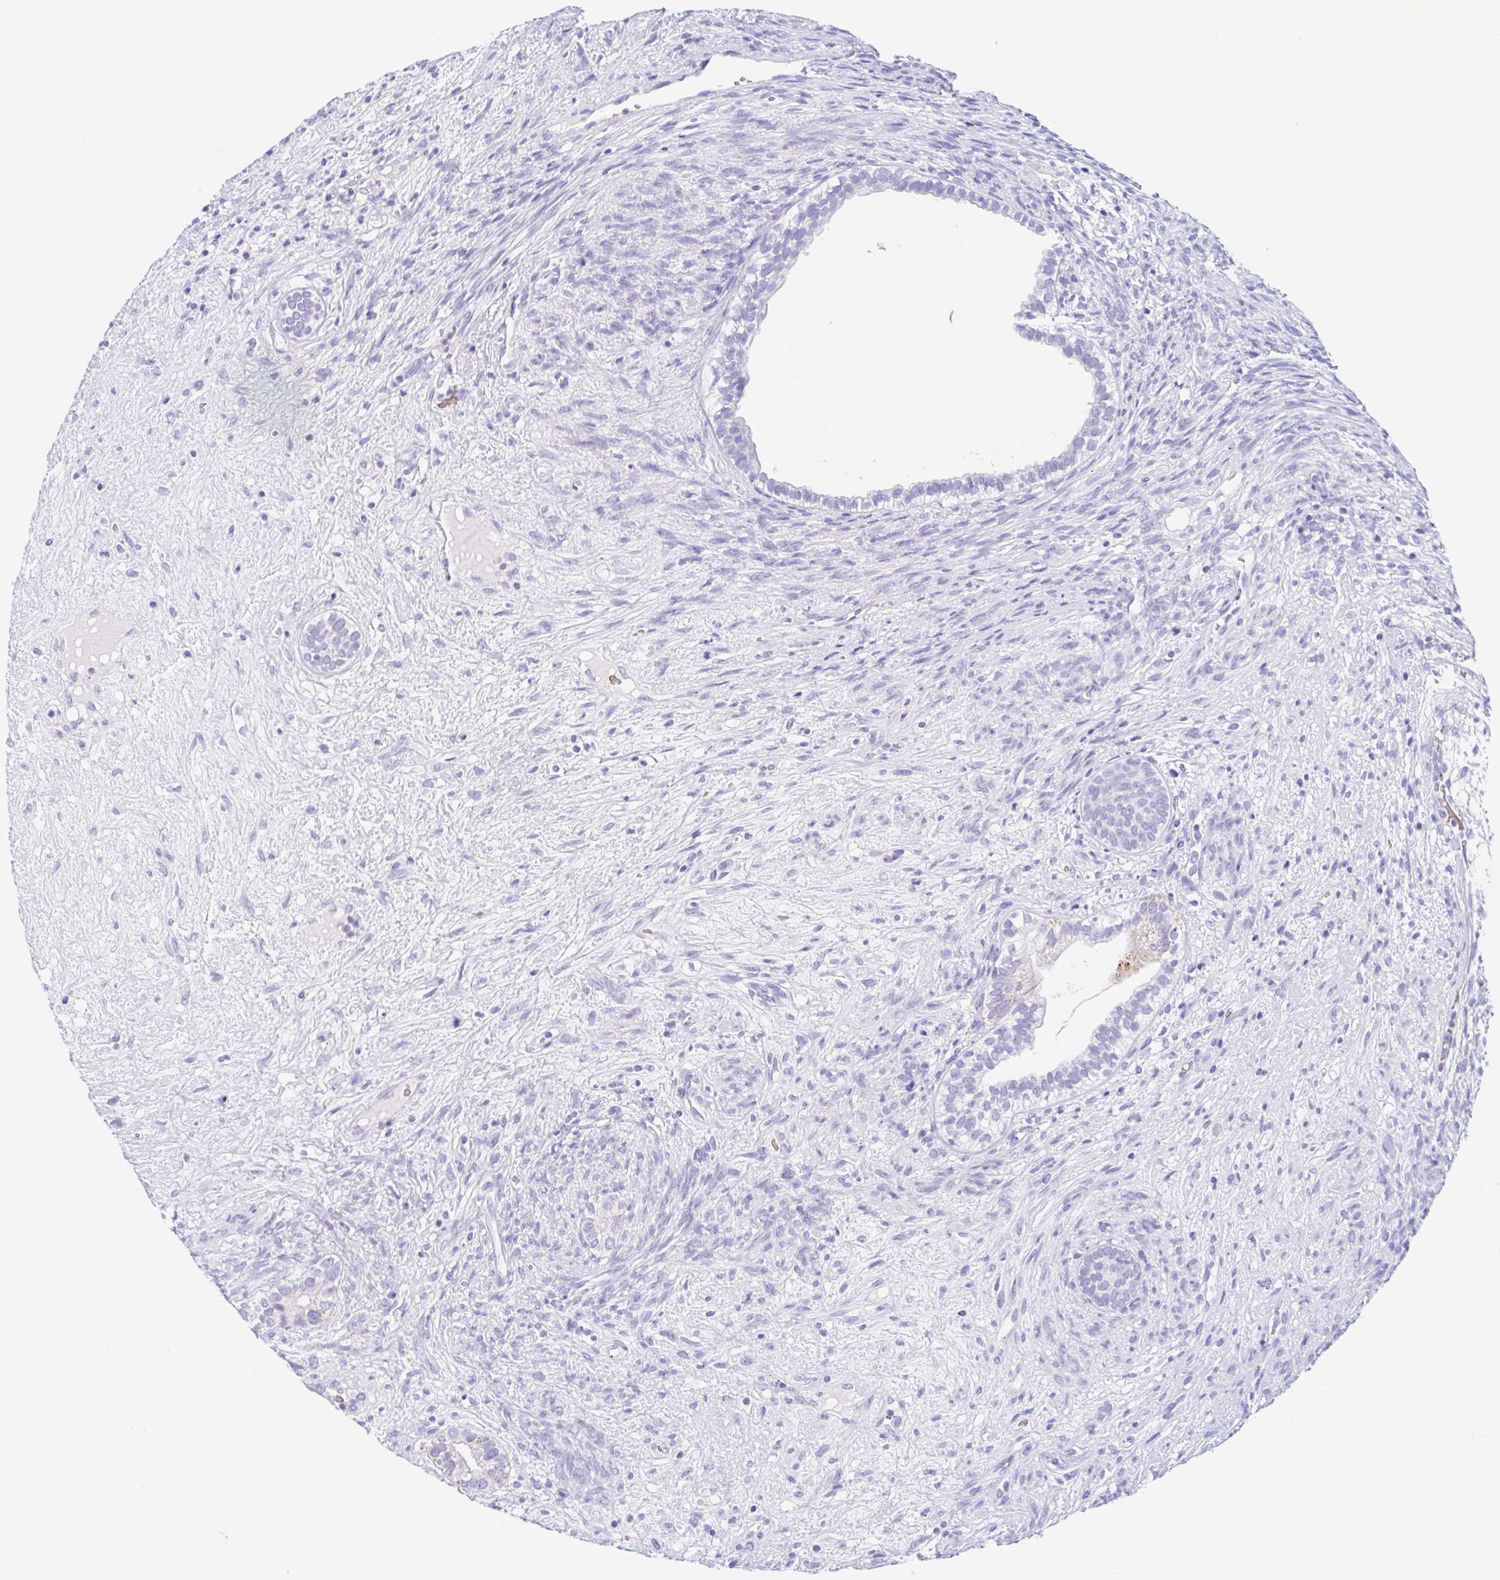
{"staining": {"intensity": "negative", "quantity": "none", "location": "none"}, "tissue": "testis cancer", "cell_type": "Tumor cells", "image_type": "cancer", "snomed": [{"axis": "morphology", "description": "Seminoma, NOS"}, {"axis": "morphology", "description": "Carcinoma, Embryonal, NOS"}, {"axis": "topography", "description": "Testis"}], "caption": "Protein analysis of testis cancer (embryonal carcinoma) demonstrates no significant expression in tumor cells.", "gene": "ANKRD9", "patient": {"sex": "male", "age": 41}}